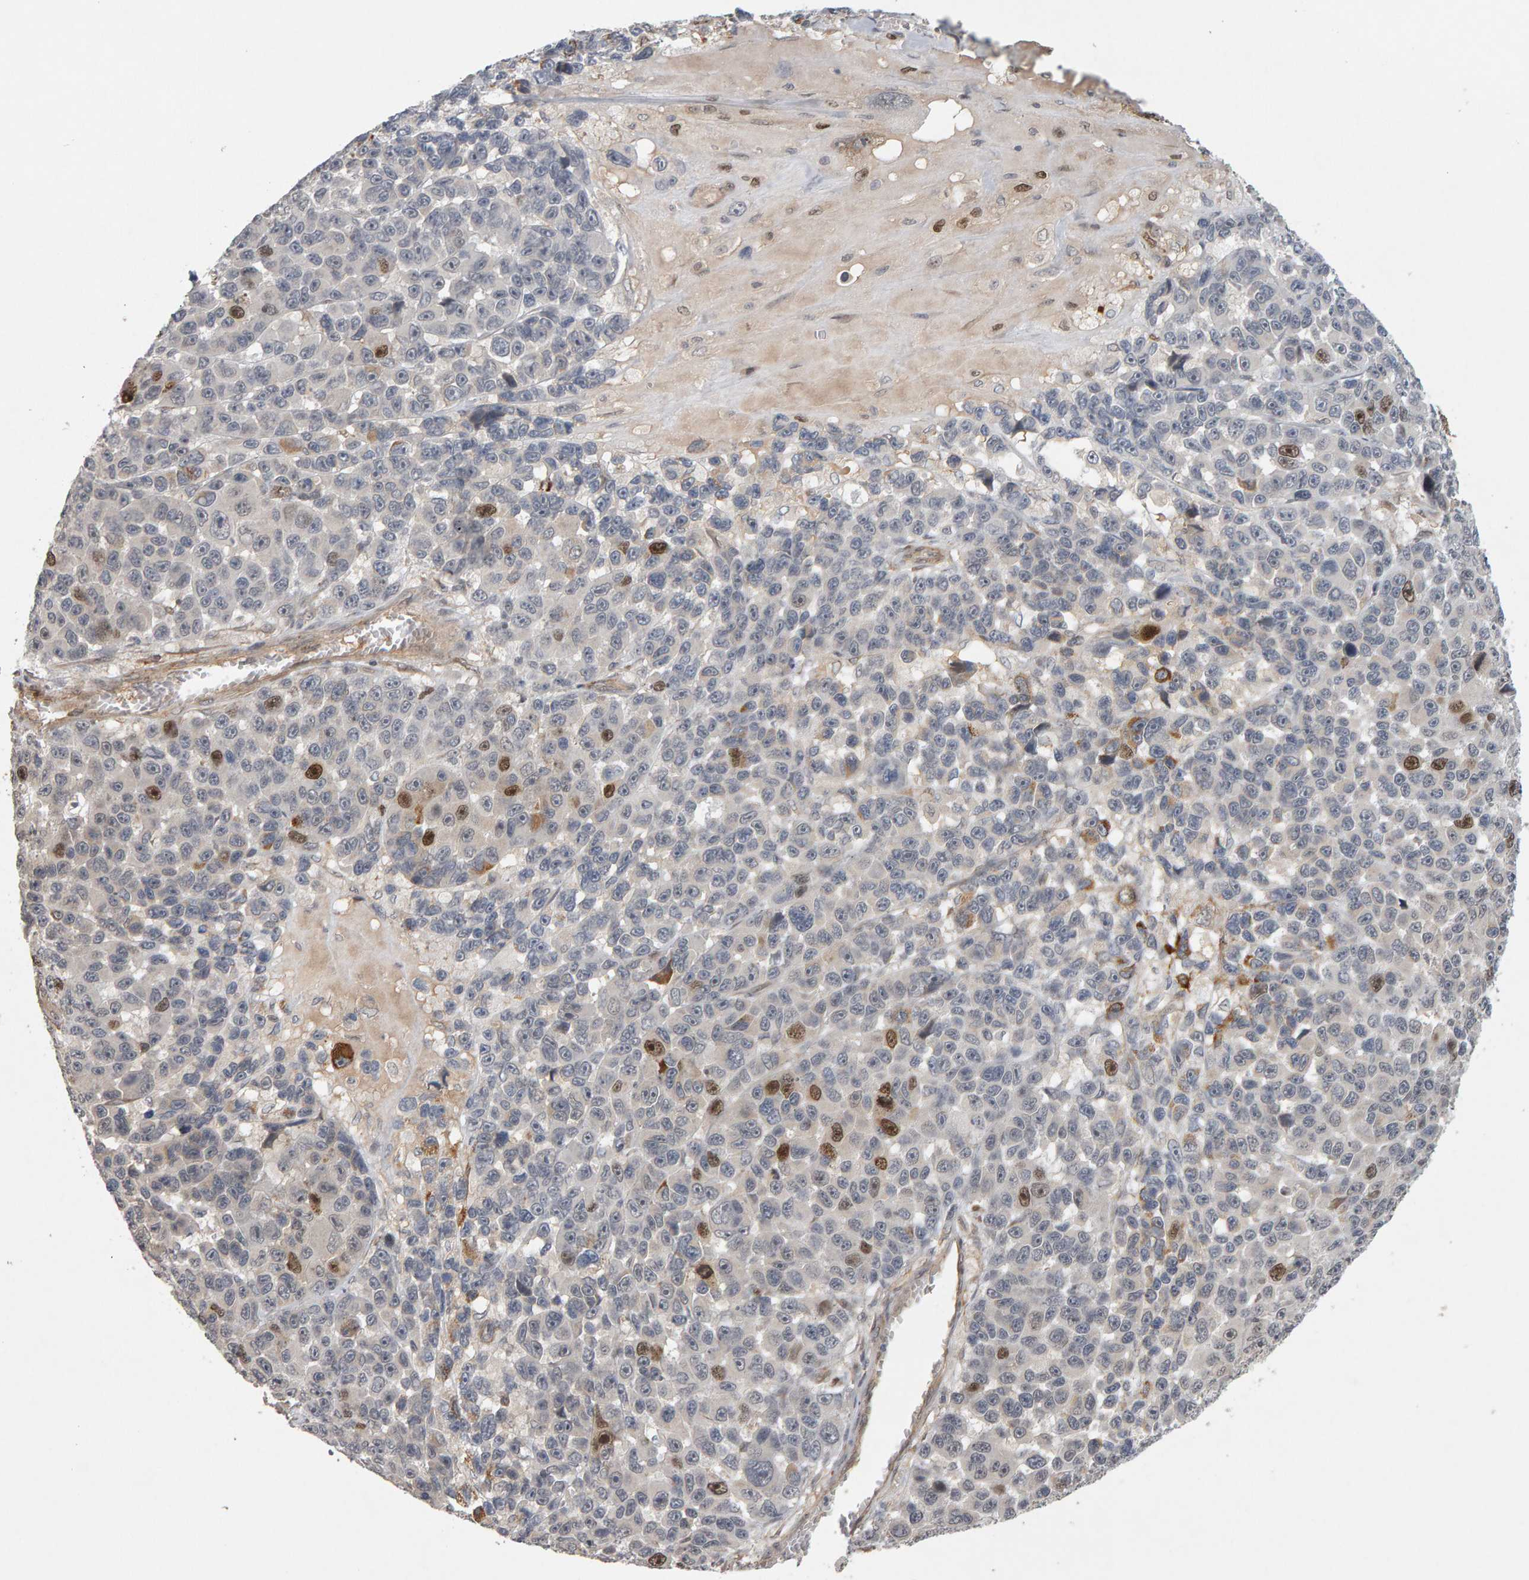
{"staining": {"intensity": "strong", "quantity": "<25%", "location": "nuclear"}, "tissue": "melanoma", "cell_type": "Tumor cells", "image_type": "cancer", "snomed": [{"axis": "morphology", "description": "Malignant melanoma, NOS"}, {"axis": "topography", "description": "Skin"}], "caption": "Immunohistochemistry (IHC) histopathology image of human melanoma stained for a protein (brown), which exhibits medium levels of strong nuclear staining in approximately <25% of tumor cells.", "gene": "CDCA5", "patient": {"sex": "male", "age": 53}}